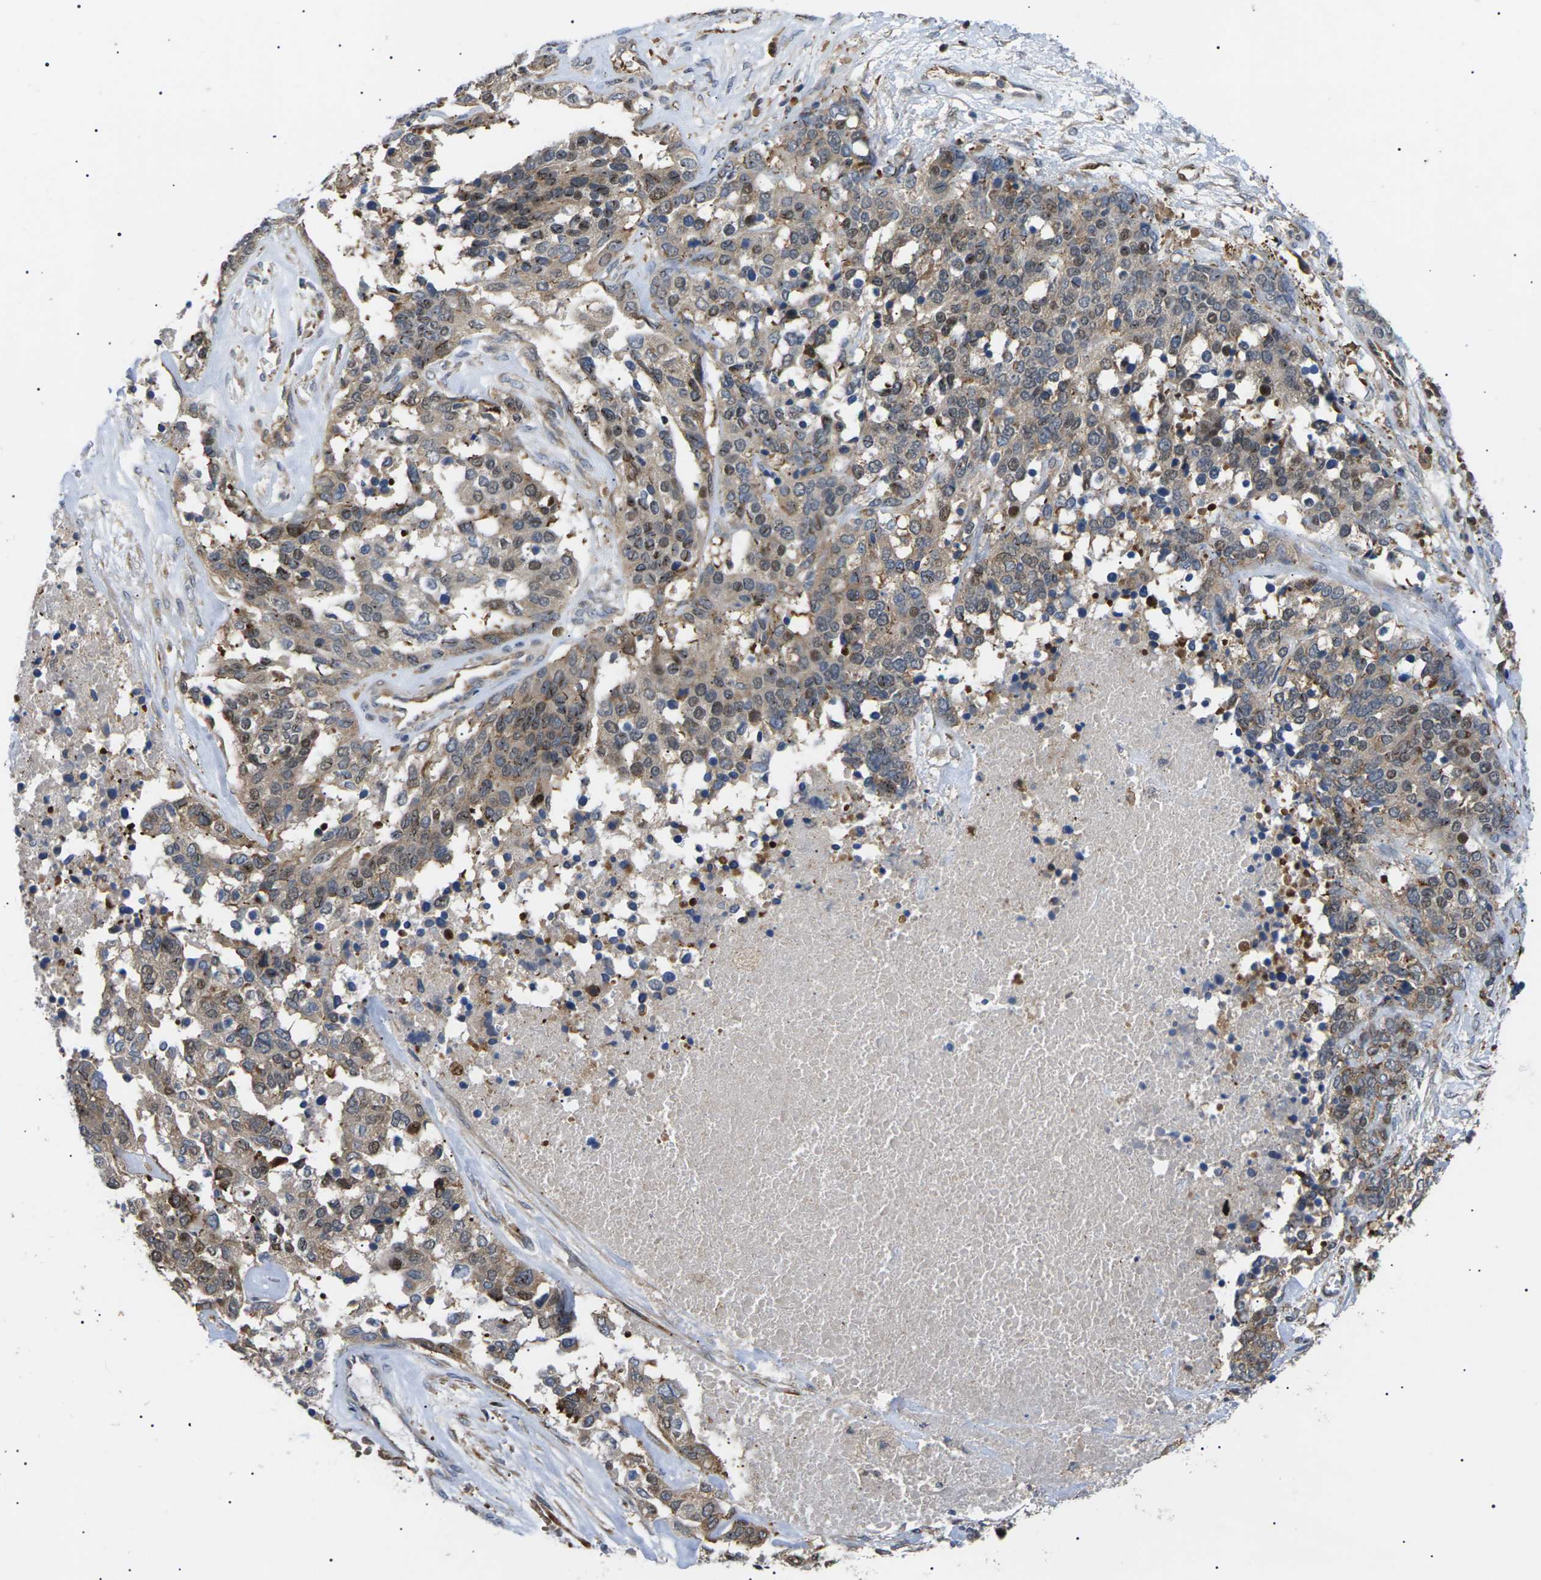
{"staining": {"intensity": "moderate", "quantity": ">75%", "location": "cytoplasmic/membranous,nuclear"}, "tissue": "ovarian cancer", "cell_type": "Tumor cells", "image_type": "cancer", "snomed": [{"axis": "morphology", "description": "Cystadenocarcinoma, serous, NOS"}, {"axis": "topography", "description": "Ovary"}], "caption": "Tumor cells exhibit medium levels of moderate cytoplasmic/membranous and nuclear expression in approximately >75% of cells in human serous cystadenocarcinoma (ovarian).", "gene": "TMTC4", "patient": {"sex": "female", "age": 44}}